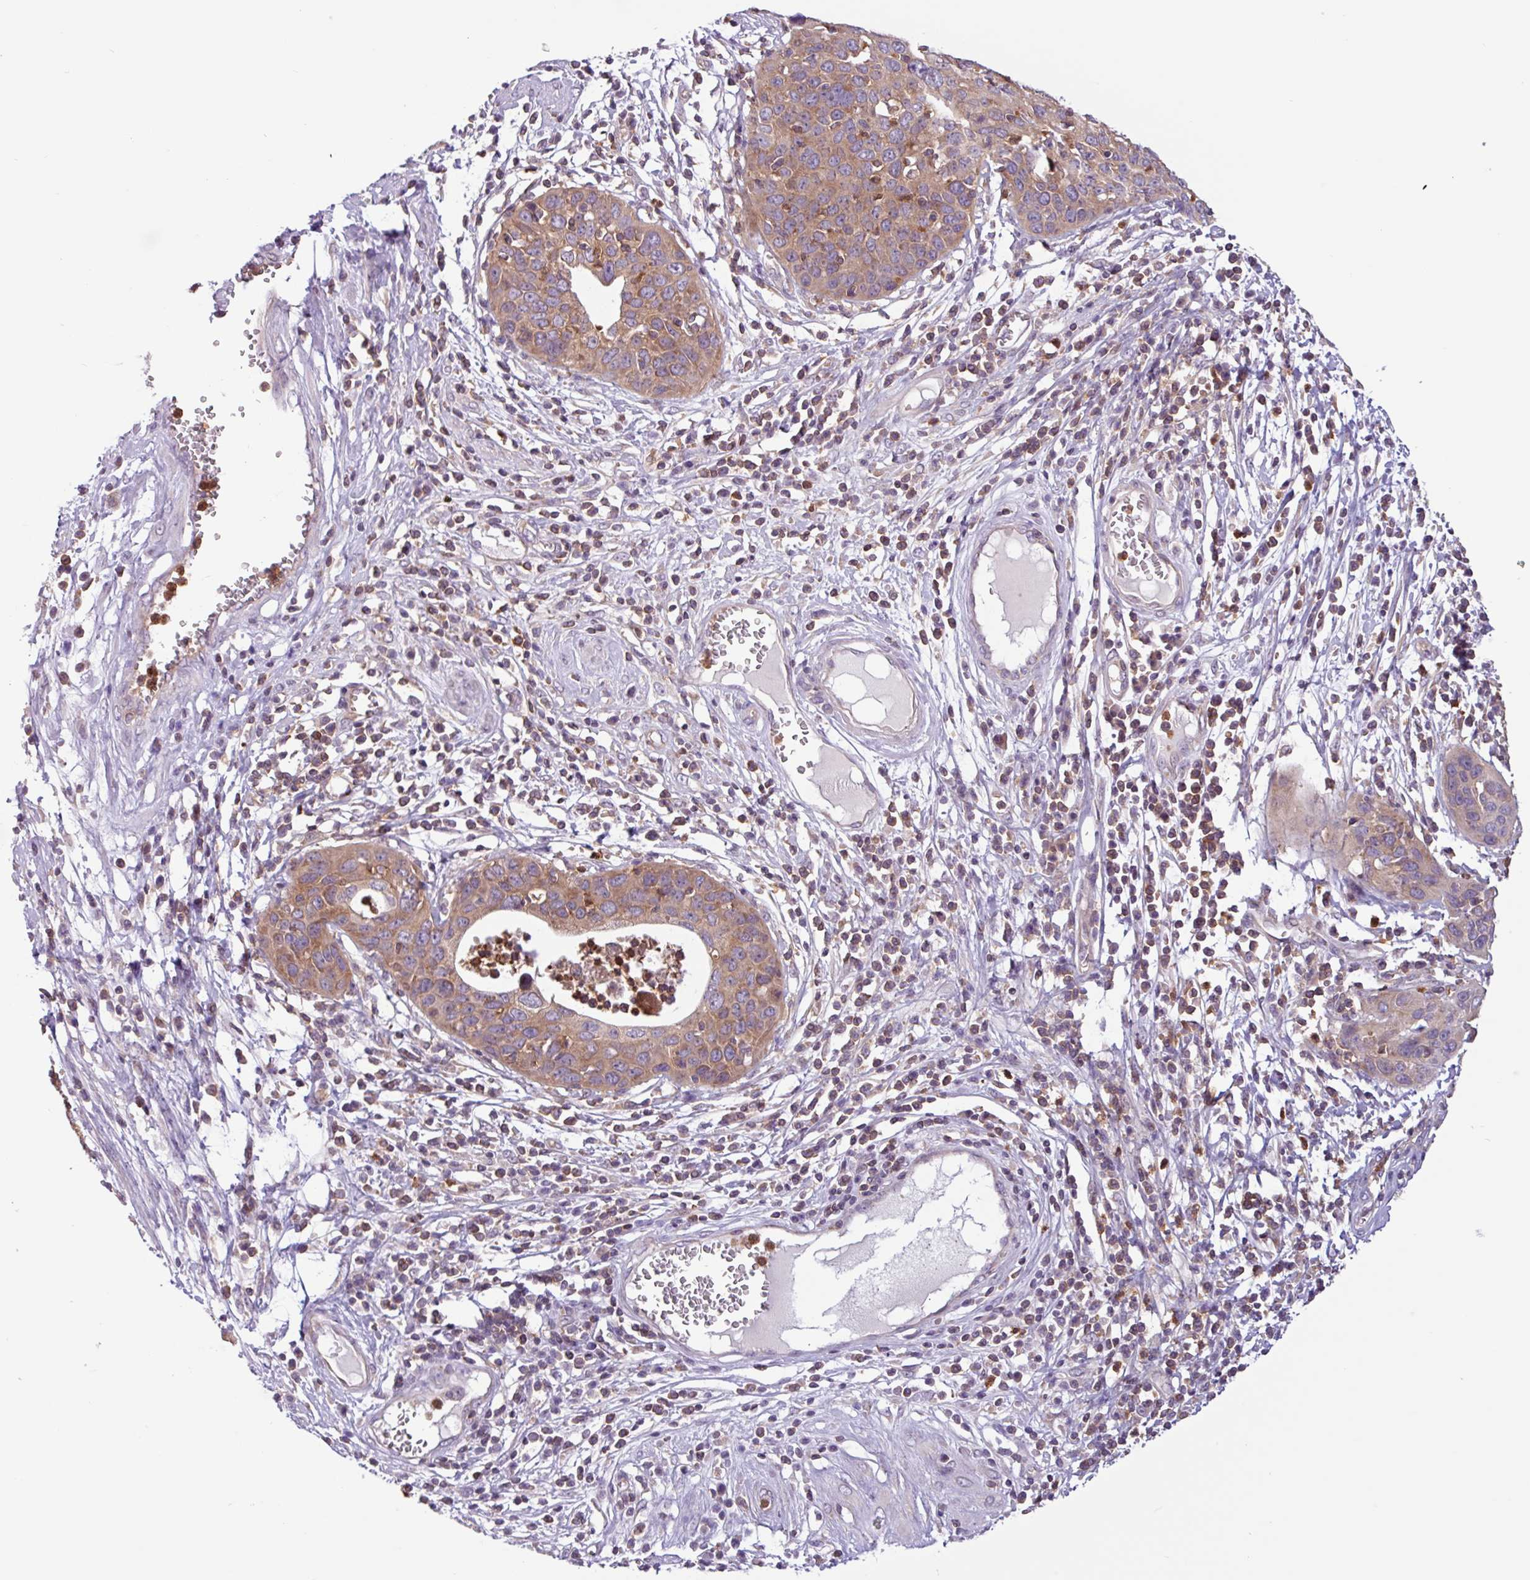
{"staining": {"intensity": "moderate", "quantity": ">75%", "location": "cytoplasmic/membranous"}, "tissue": "cervical cancer", "cell_type": "Tumor cells", "image_type": "cancer", "snomed": [{"axis": "morphology", "description": "Squamous cell carcinoma, NOS"}, {"axis": "topography", "description": "Cervix"}], "caption": "Cervical cancer stained for a protein (brown) reveals moderate cytoplasmic/membranous positive expression in about >75% of tumor cells.", "gene": "ACTR3", "patient": {"sex": "female", "age": 36}}